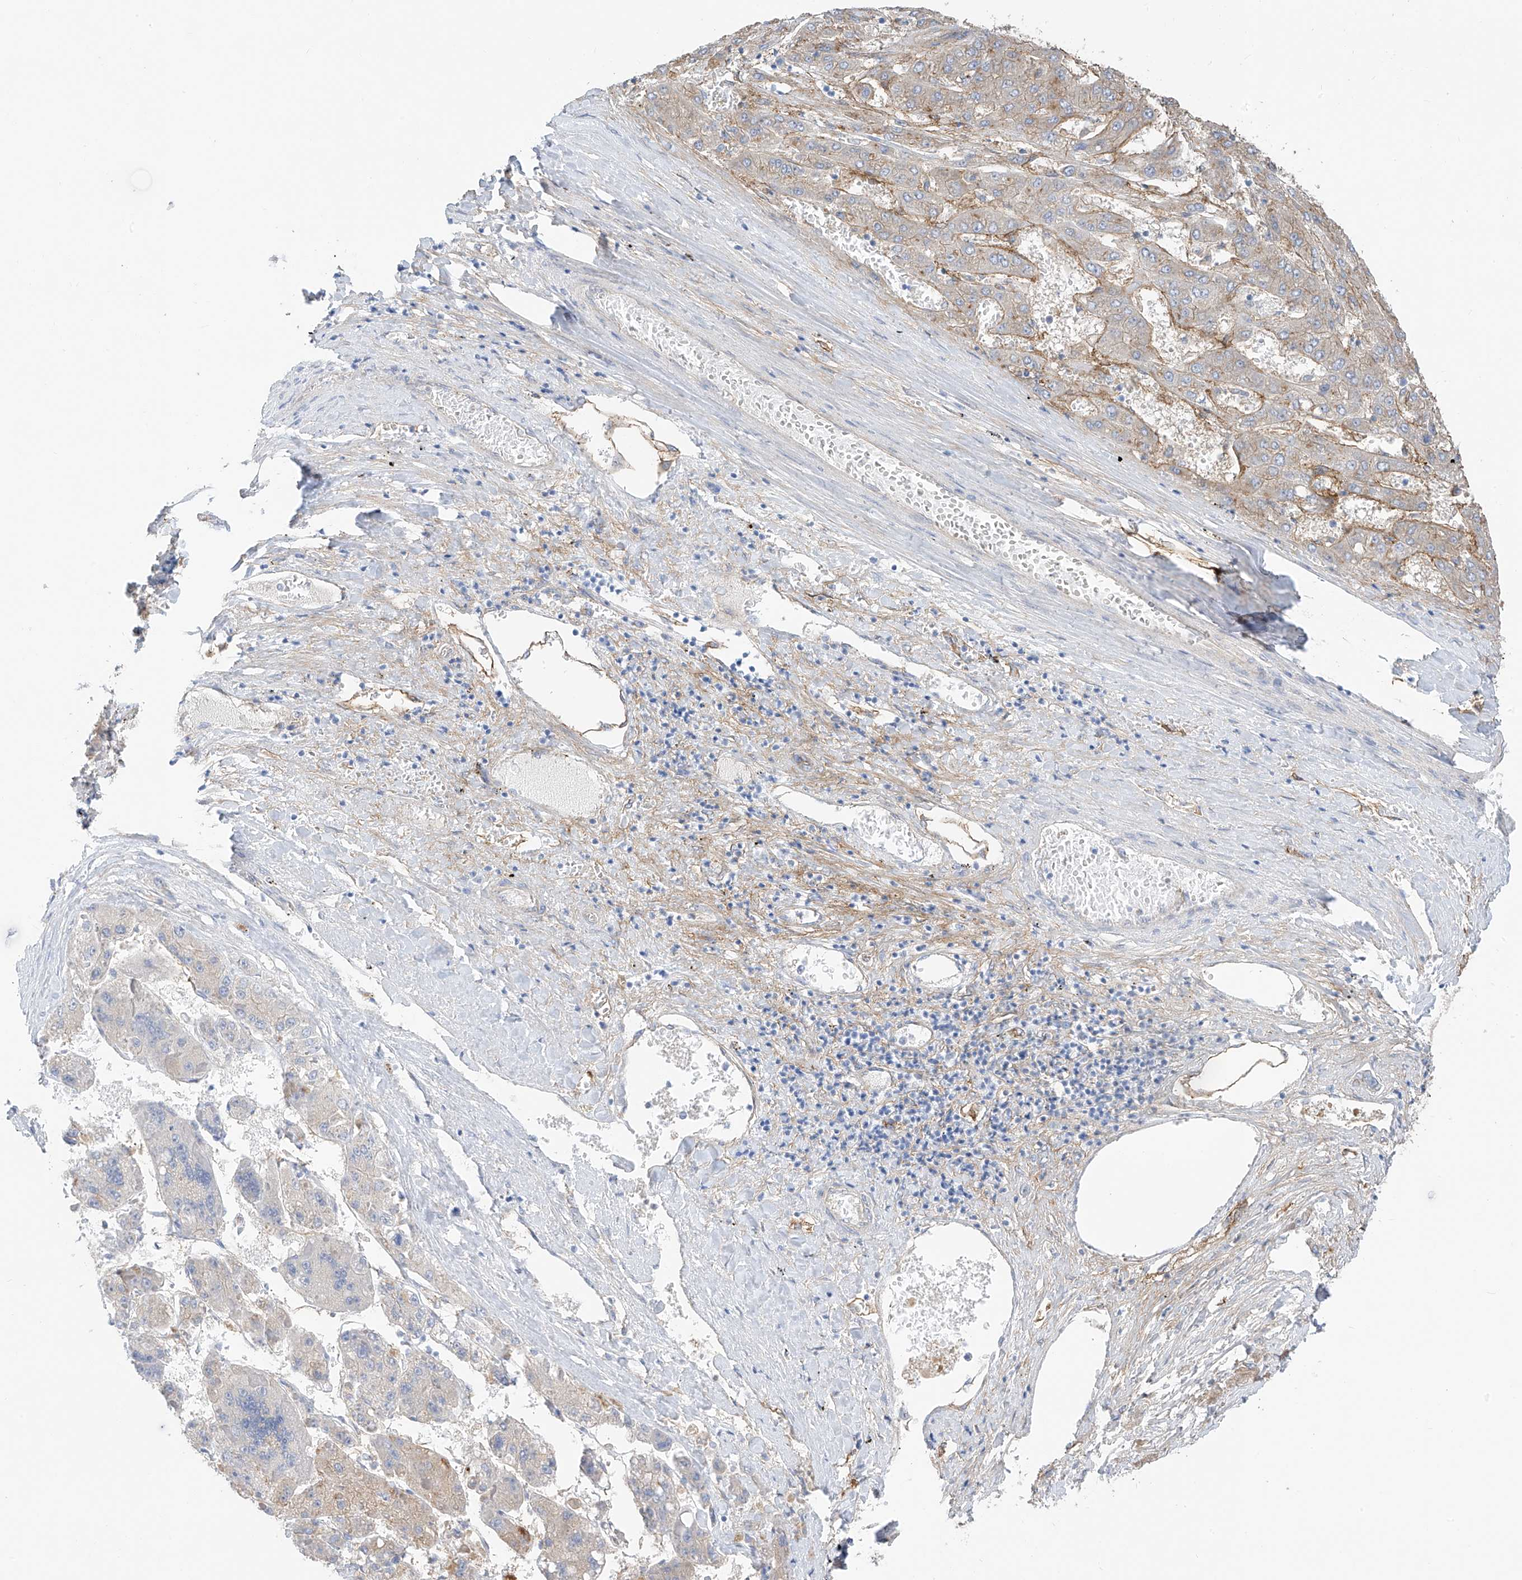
{"staining": {"intensity": "moderate", "quantity": "<25%", "location": "cytoplasmic/membranous"}, "tissue": "liver cancer", "cell_type": "Tumor cells", "image_type": "cancer", "snomed": [{"axis": "morphology", "description": "Carcinoma, Hepatocellular, NOS"}, {"axis": "topography", "description": "Liver"}], "caption": "Immunohistochemistry of liver cancer (hepatocellular carcinoma) demonstrates low levels of moderate cytoplasmic/membranous expression in about <25% of tumor cells. (DAB = brown stain, brightfield microscopy at high magnification).", "gene": "ITGA9", "patient": {"sex": "female", "age": 73}}